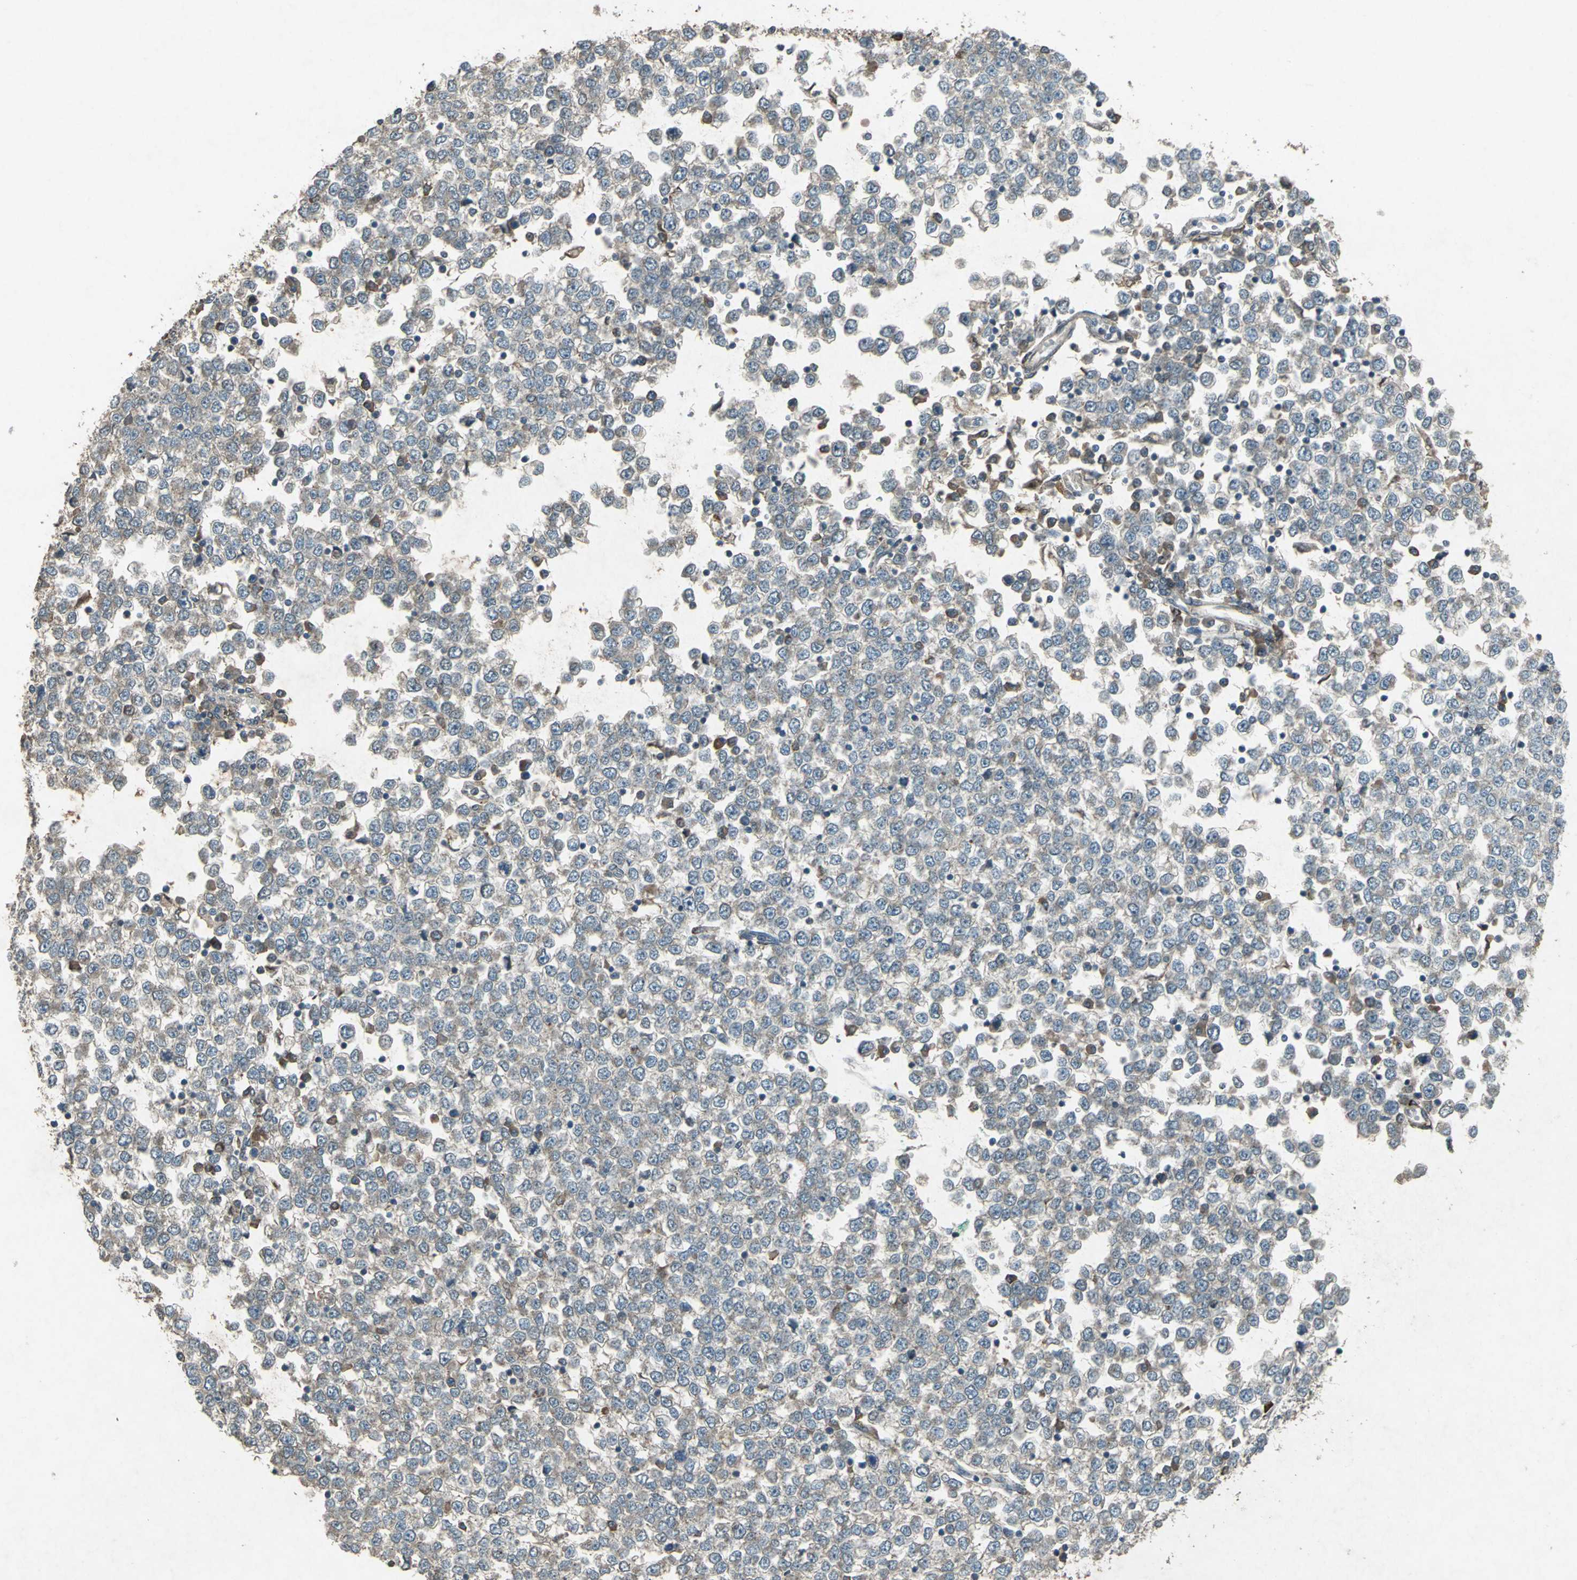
{"staining": {"intensity": "weak", "quantity": ">75%", "location": "cytoplasmic/membranous"}, "tissue": "testis cancer", "cell_type": "Tumor cells", "image_type": "cancer", "snomed": [{"axis": "morphology", "description": "Seminoma, NOS"}, {"axis": "topography", "description": "Testis"}], "caption": "Brown immunohistochemical staining in human testis cancer (seminoma) demonstrates weak cytoplasmic/membranous positivity in approximately >75% of tumor cells.", "gene": "SEPTIN4", "patient": {"sex": "male", "age": 65}}